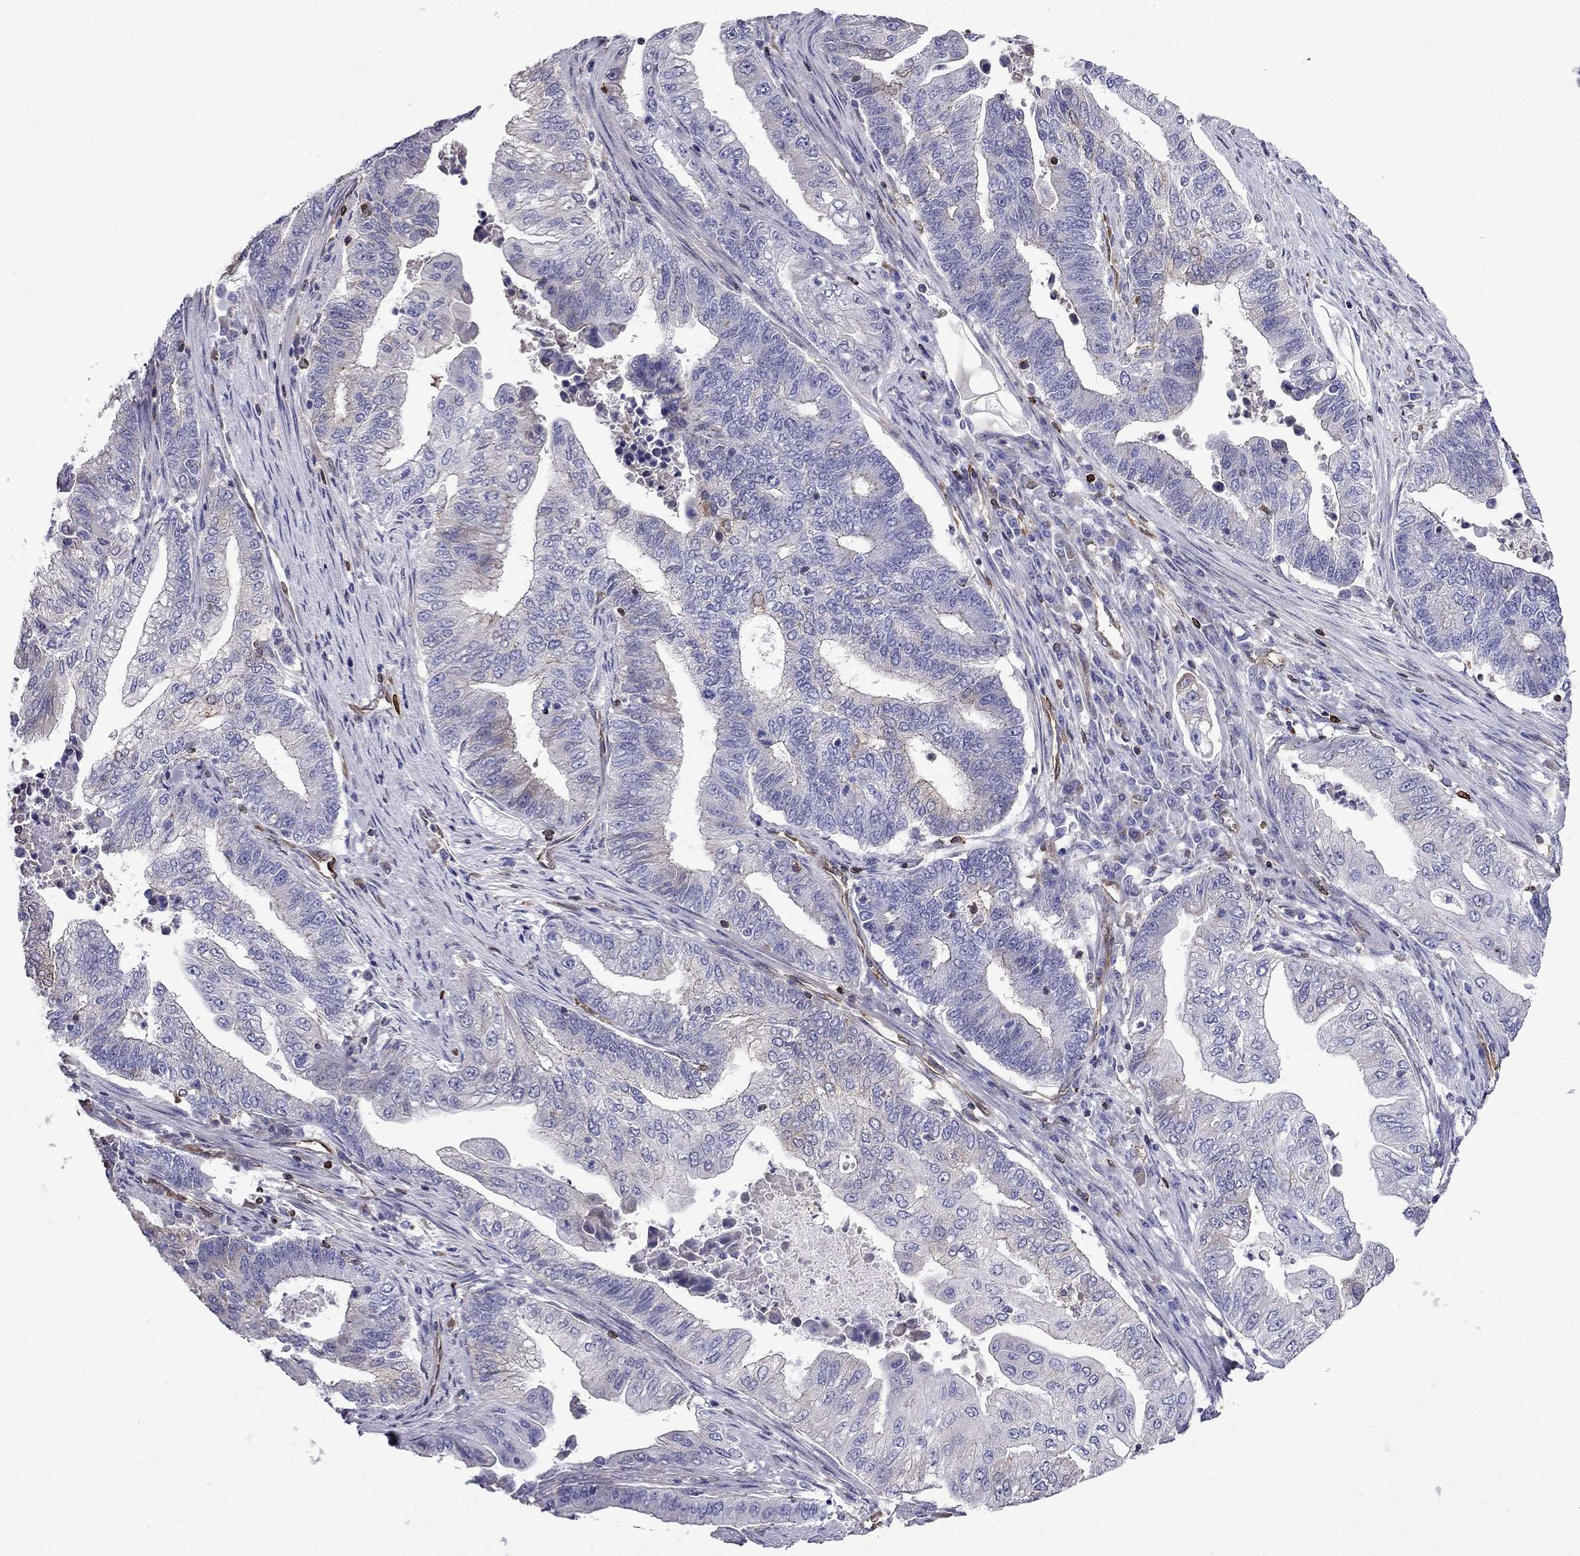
{"staining": {"intensity": "weak", "quantity": "<25%", "location": "cytoplasmic/membranous"}, "tissue": "endometrial cancer", "cell_type": "Tumor cells", "image_type": "cancer", "snomed": [{"axis": "morphology", "description": "Adenocarcinoma, NOS"}, {"axis": "topography", "description": "Uterus"}, {"axis": "topography", "description": "Endometrium"}], "caption": "Immunohistochemistry micrograph of human endometrial adenocarcinoma stained for a protein (brown), which demonstrates no positivity in tumor cells.", "gene": "GNAL", "patient": {"sex": "female", "age": 54}}